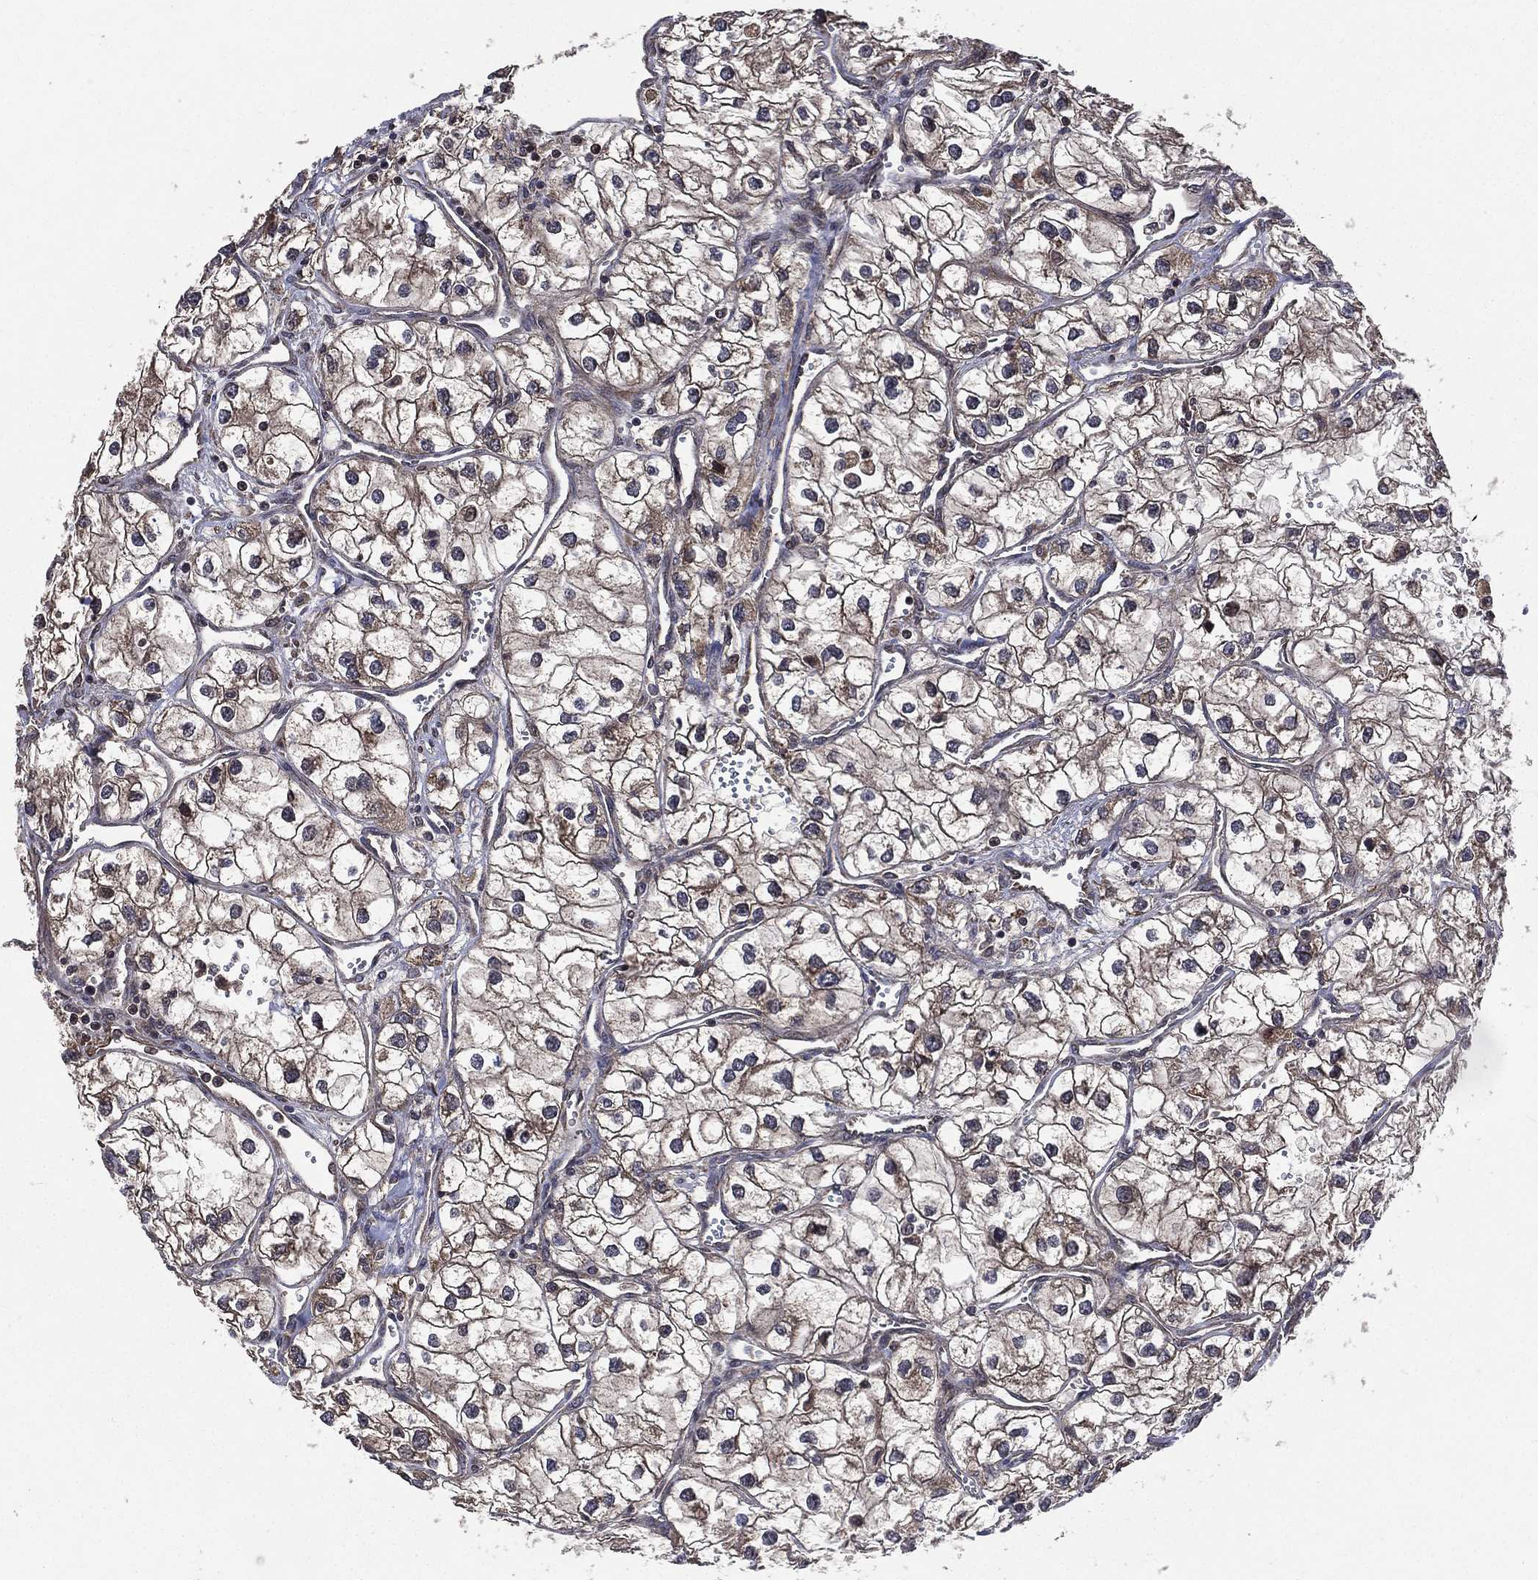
{"staining": {"intensity": "moderate", "quantity": "25%-75%", "location": "cytoplasmic/membranous"}, "tissue": "renal cancer", "cell_type": "Tumor cells", "image_type": "cancer", "snomed": [{"axis": "morphology", "description": "Adenocarcinoma, NOS"}, {"axis": "topography", "description": "Kidney"}], "caption": "IHC staining of adenocarcinoma (renal), which reveals medium levels of moderate cytoplasmic/membranous positivity in about 25%-75% of tumor cells indicating moderate cytoplasmic/membranous protein positivity. The staining was performed using DAB (brown) for protein detection and nuclei were counterstained in hematoxylin (blue).", "gene": "RAB11FIP4", "patient": {"sex": "male", "age": 59}}